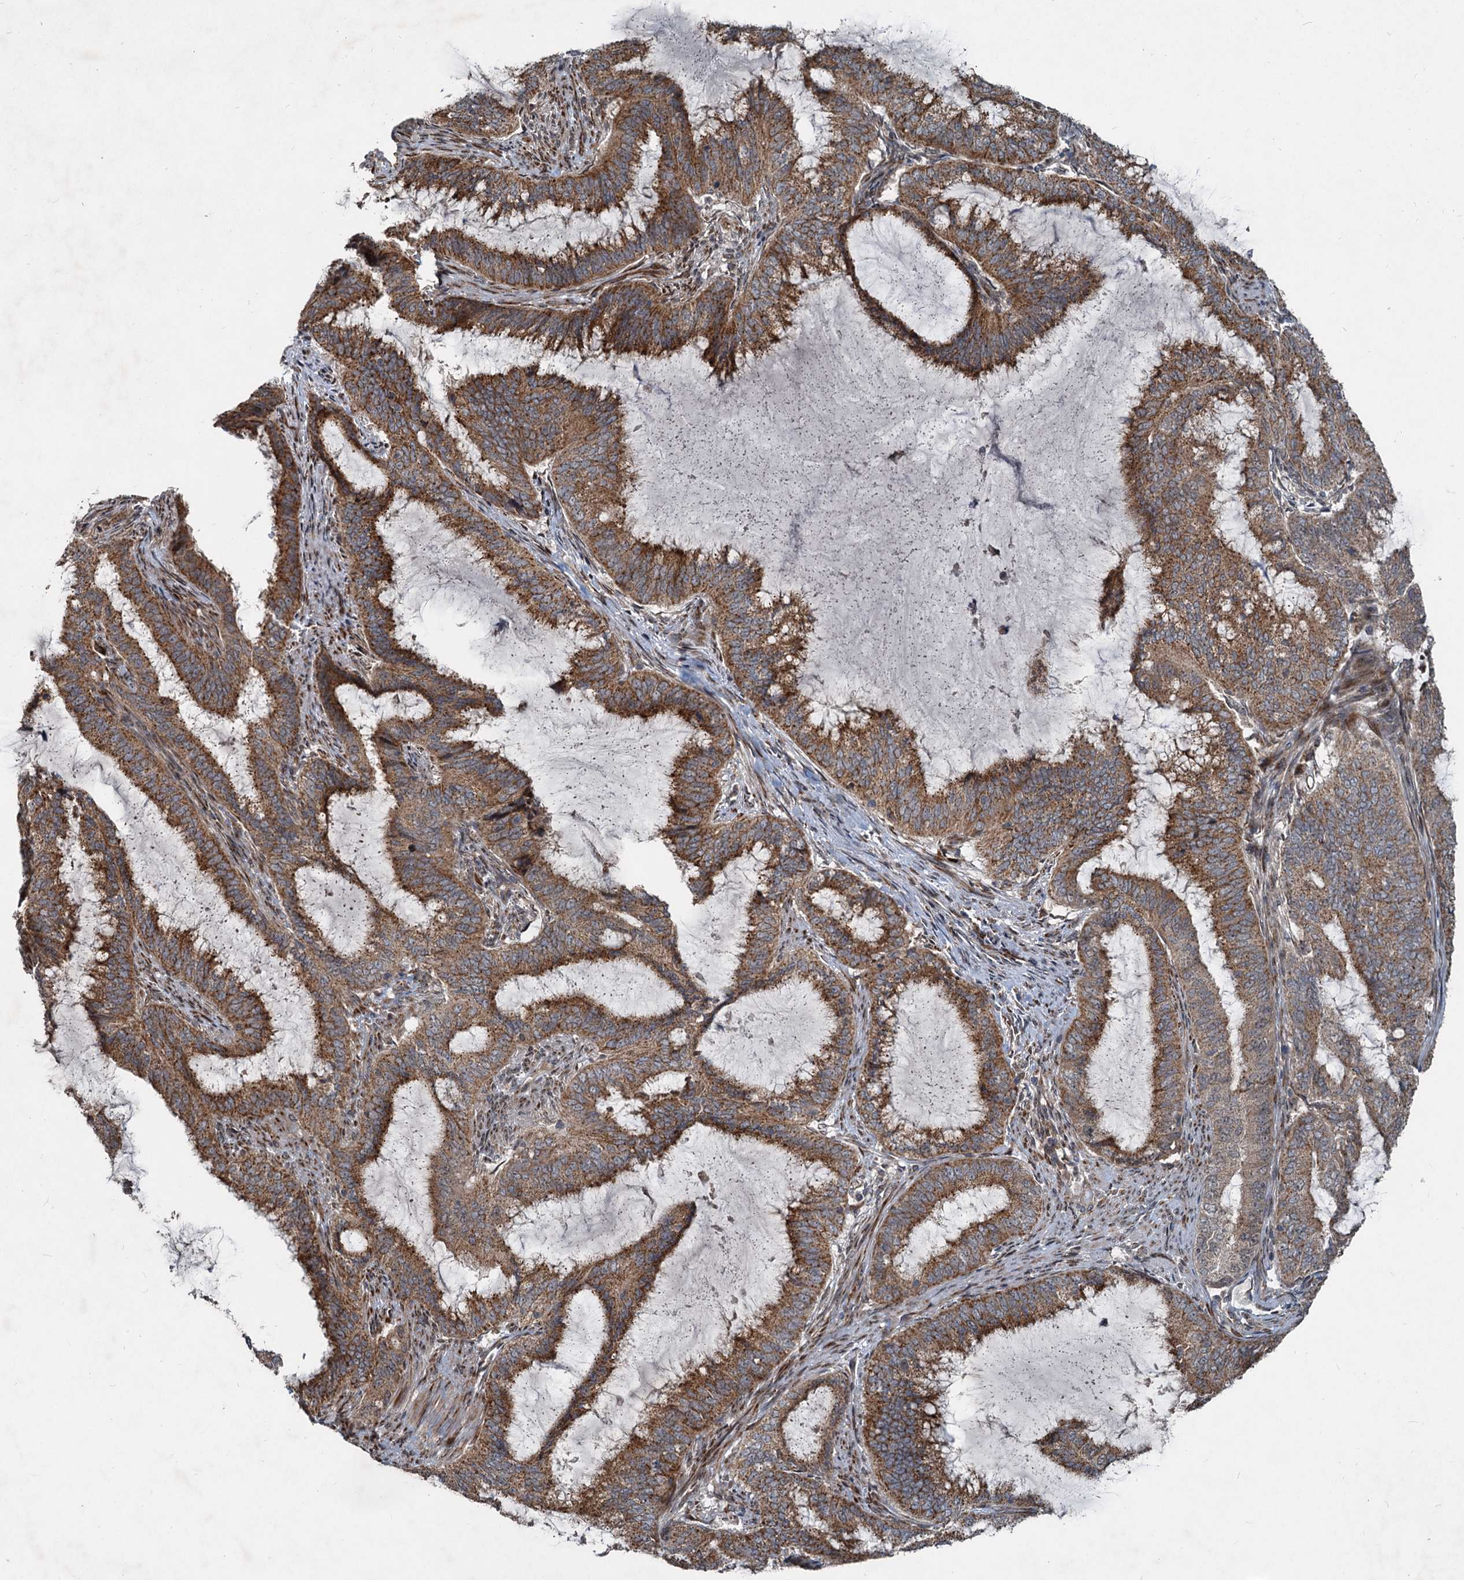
{"staining": {"intensity": "moderate", "quantity": ">75%", "location": "cytoplasmic/membranous"}, "tissue": "endometrial cancer", "cell_type": "Tumor cells", "image_type": "cancer", "snomed": [{"axis": "morphology", "description": "Adenocarcinoma, NOS"}, {"axis": "topography", "description": "Endometrium"}], "caption": "The image shows a brown stain indicating the presence of a protein in the cytoplasmic/membranous of tumor cells in endometrial cancer.", "gene": "CEP68", "patient": {"sex": "female", "age": 51}}